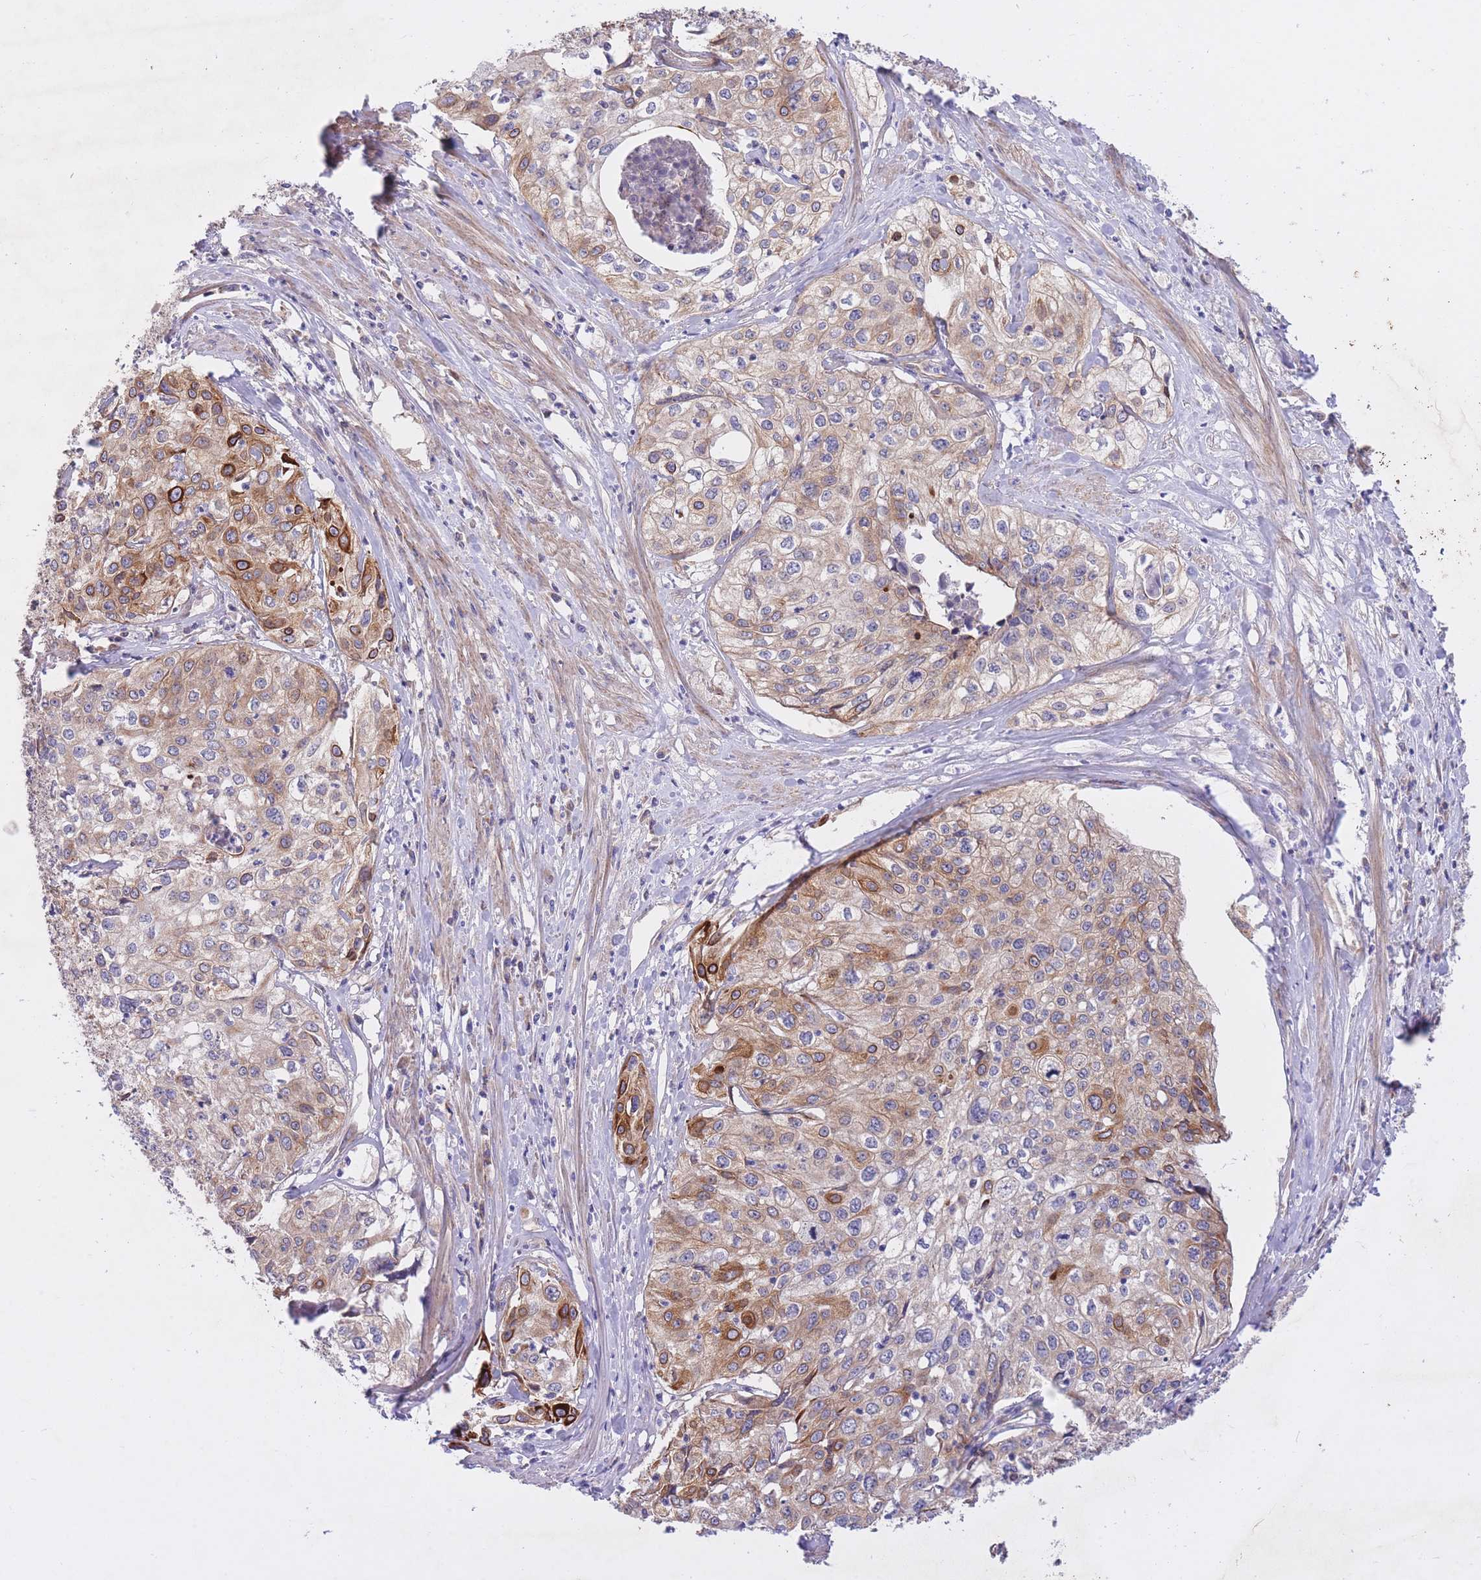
{"staining": {"intensity": "moderate", "quantity": "25%-75%", "location": "cytoplasmic/membranous"}, "tissue": "cervical cancer", "cell_type": "Tumor cells", "image_type": "cancer", "snomed": [{"axis": "morphology", "description": "Squamous cell carcinoma, NOS"}, {"axis": "topography", "description": "Cervix"}], "caption": "Protein expression analysis of cervical cancer reveals moderate cytoplasmic/membranous staining in approximately 25%-75% of tumor cells. The staining was performed using DAB (3,3'-diaminobenzidine), with brown indicating positive protein expression. Nuclei are stained blue with hematoxylin.", "gene": "CHAC1", "patient": {"sex": "female", "age": 31}}